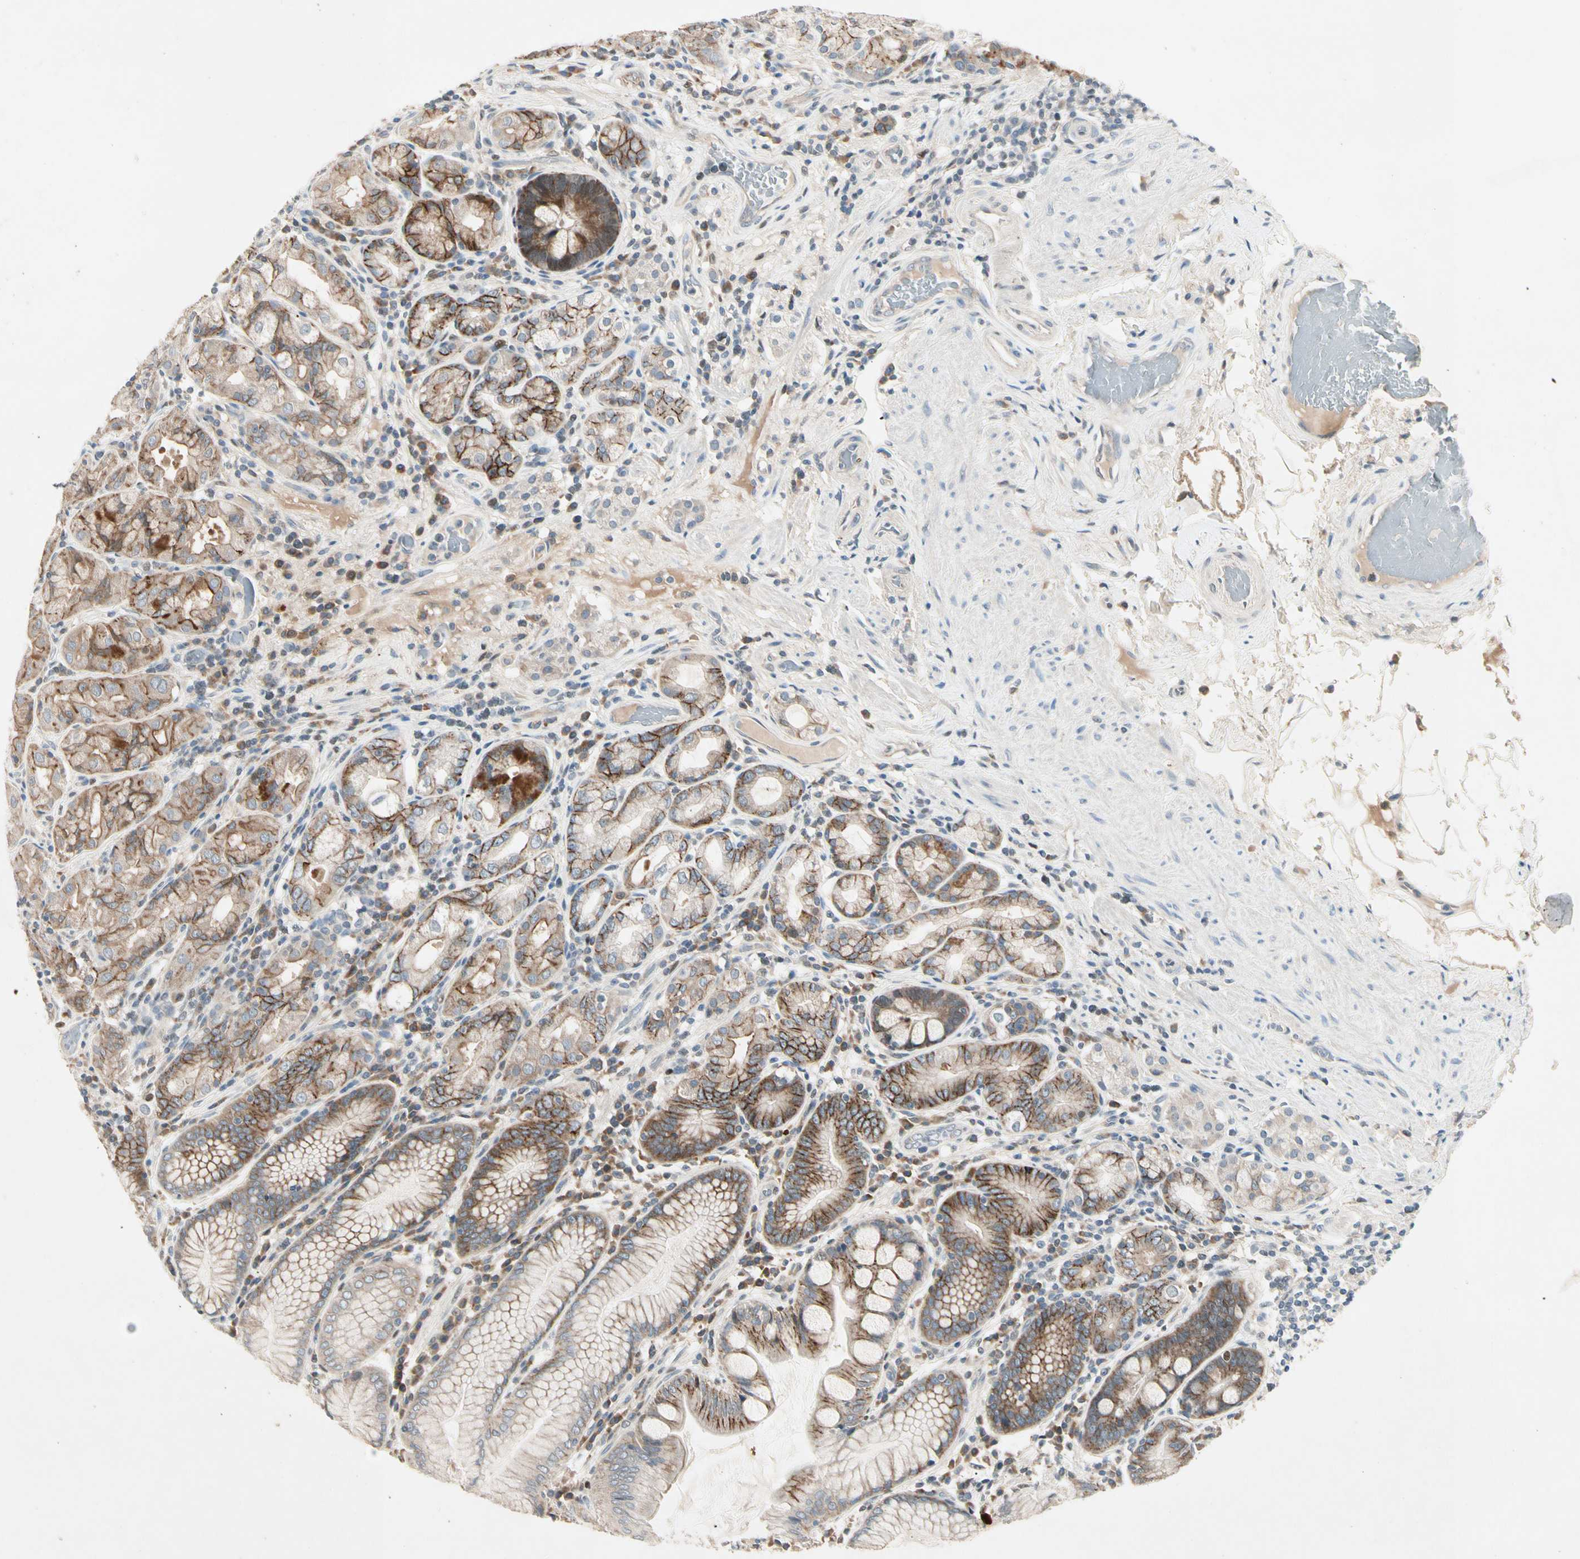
{"staining": {"intensity": "moderate", "quantity": ">75%", "location": "cytoplasmic/membranous"}, "tissue": "stomach", "cell_type": "Glandular cells", "image_type": "normal", "snomed": [{"axis": "morphology", "description": "Normal tissue, NOS"}, {"axis": "topography", "description": "Stomach, lower"}], "caption": "Glandular cells display medium levels of moderate cytoplasmic/membranous positivity in approximately >75% of cells in normal human stomach.", "gene": "IL1R1", "patient": {"sex": "female", "age": 76}}